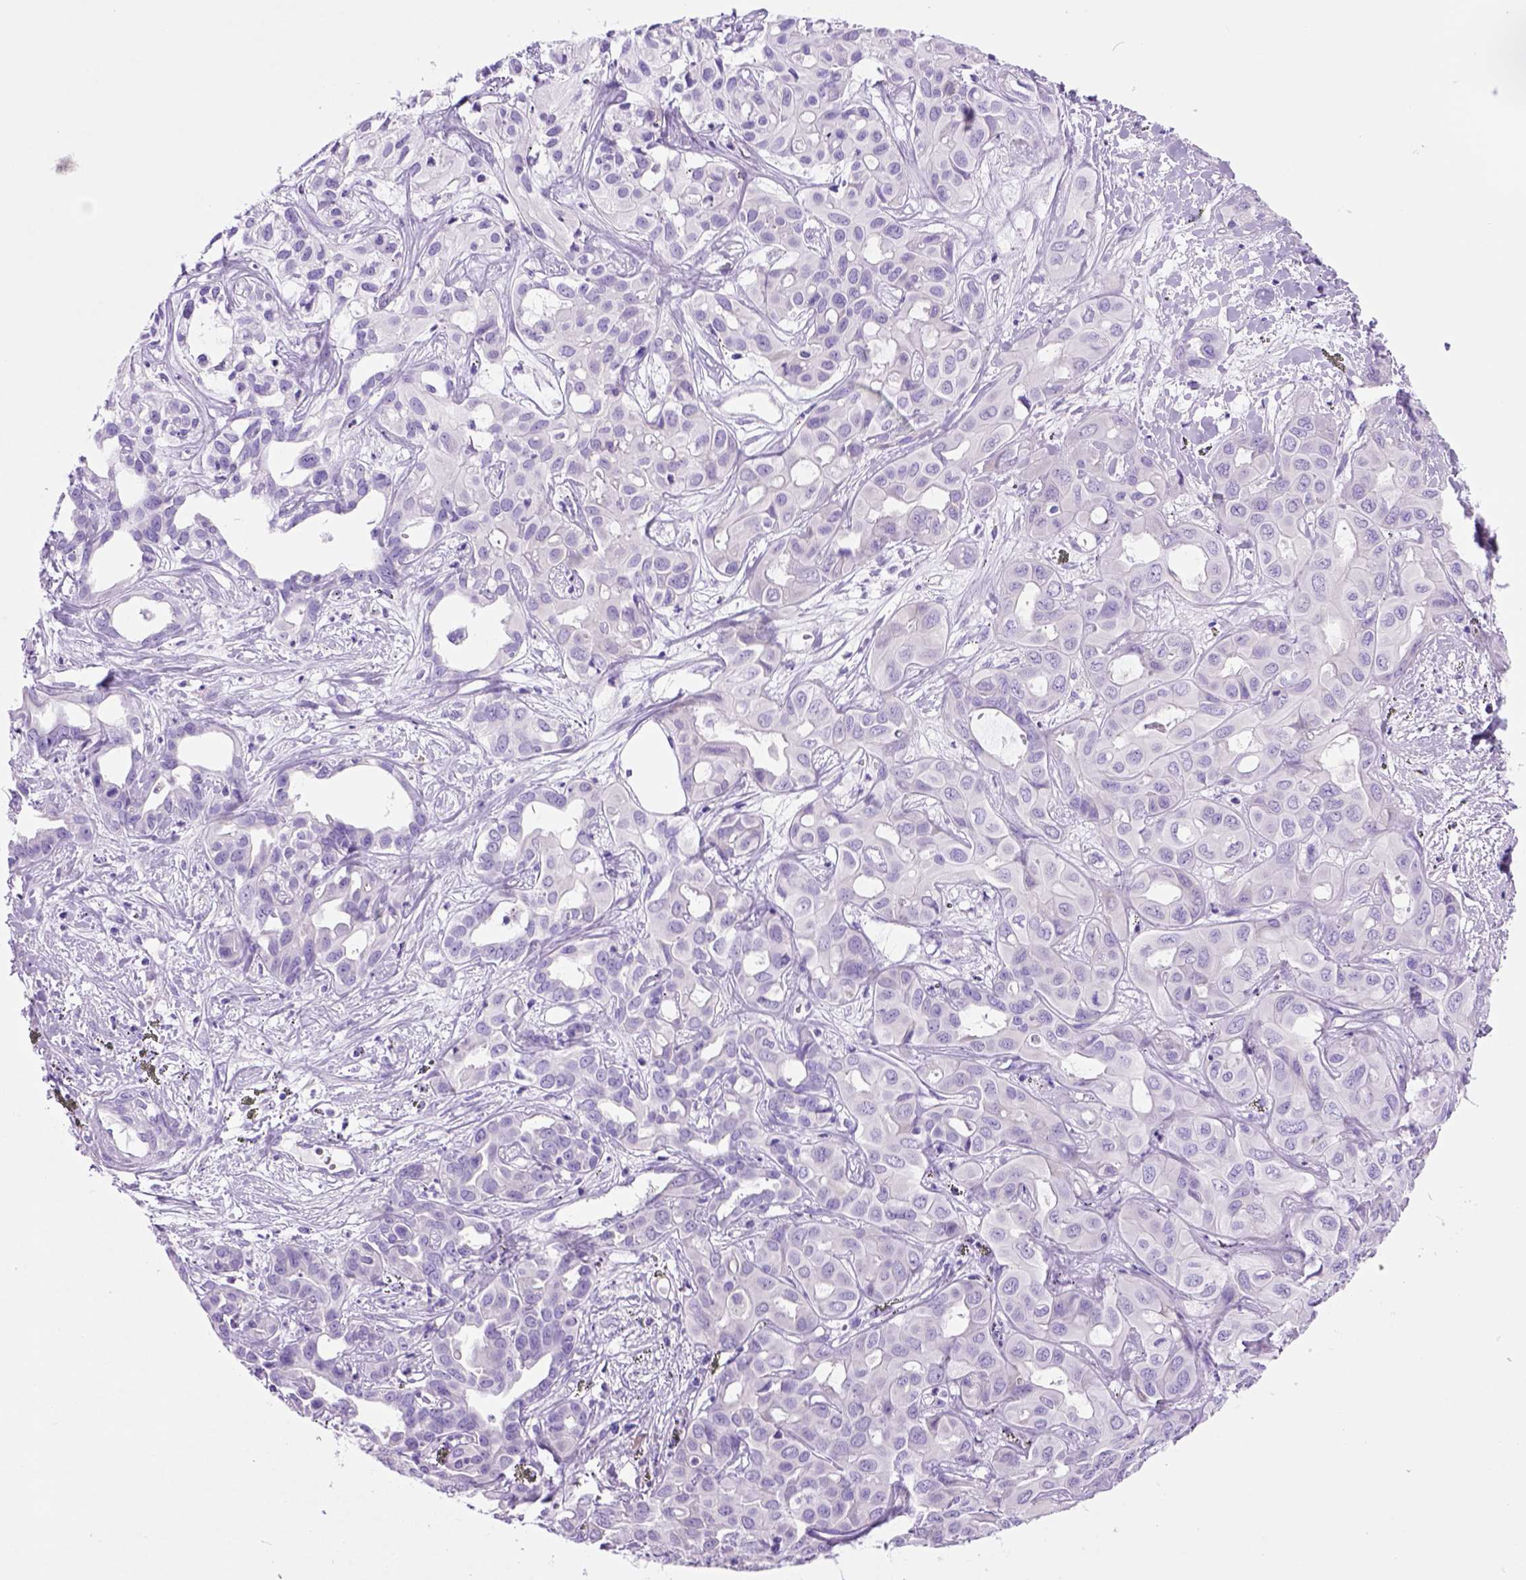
{"staining": {"intensity": "negative", "quantity": "none", "location": "none"}, "tissue": "liver cancer", "cell_type": "Tumor cells", "image_type": "cancer", "snomed": [{"axis": "morphology", "description": "Cholangiocarcinoma"}, {"axis": "topography", "description": "Liver"}], "caption": "The IHC histopathology image has no significant positivity in tumor cells of liver cholangiocarcinoma tissue.", "gene": "HHIPL2", "patient": {"sex": "female", "age": 60}}